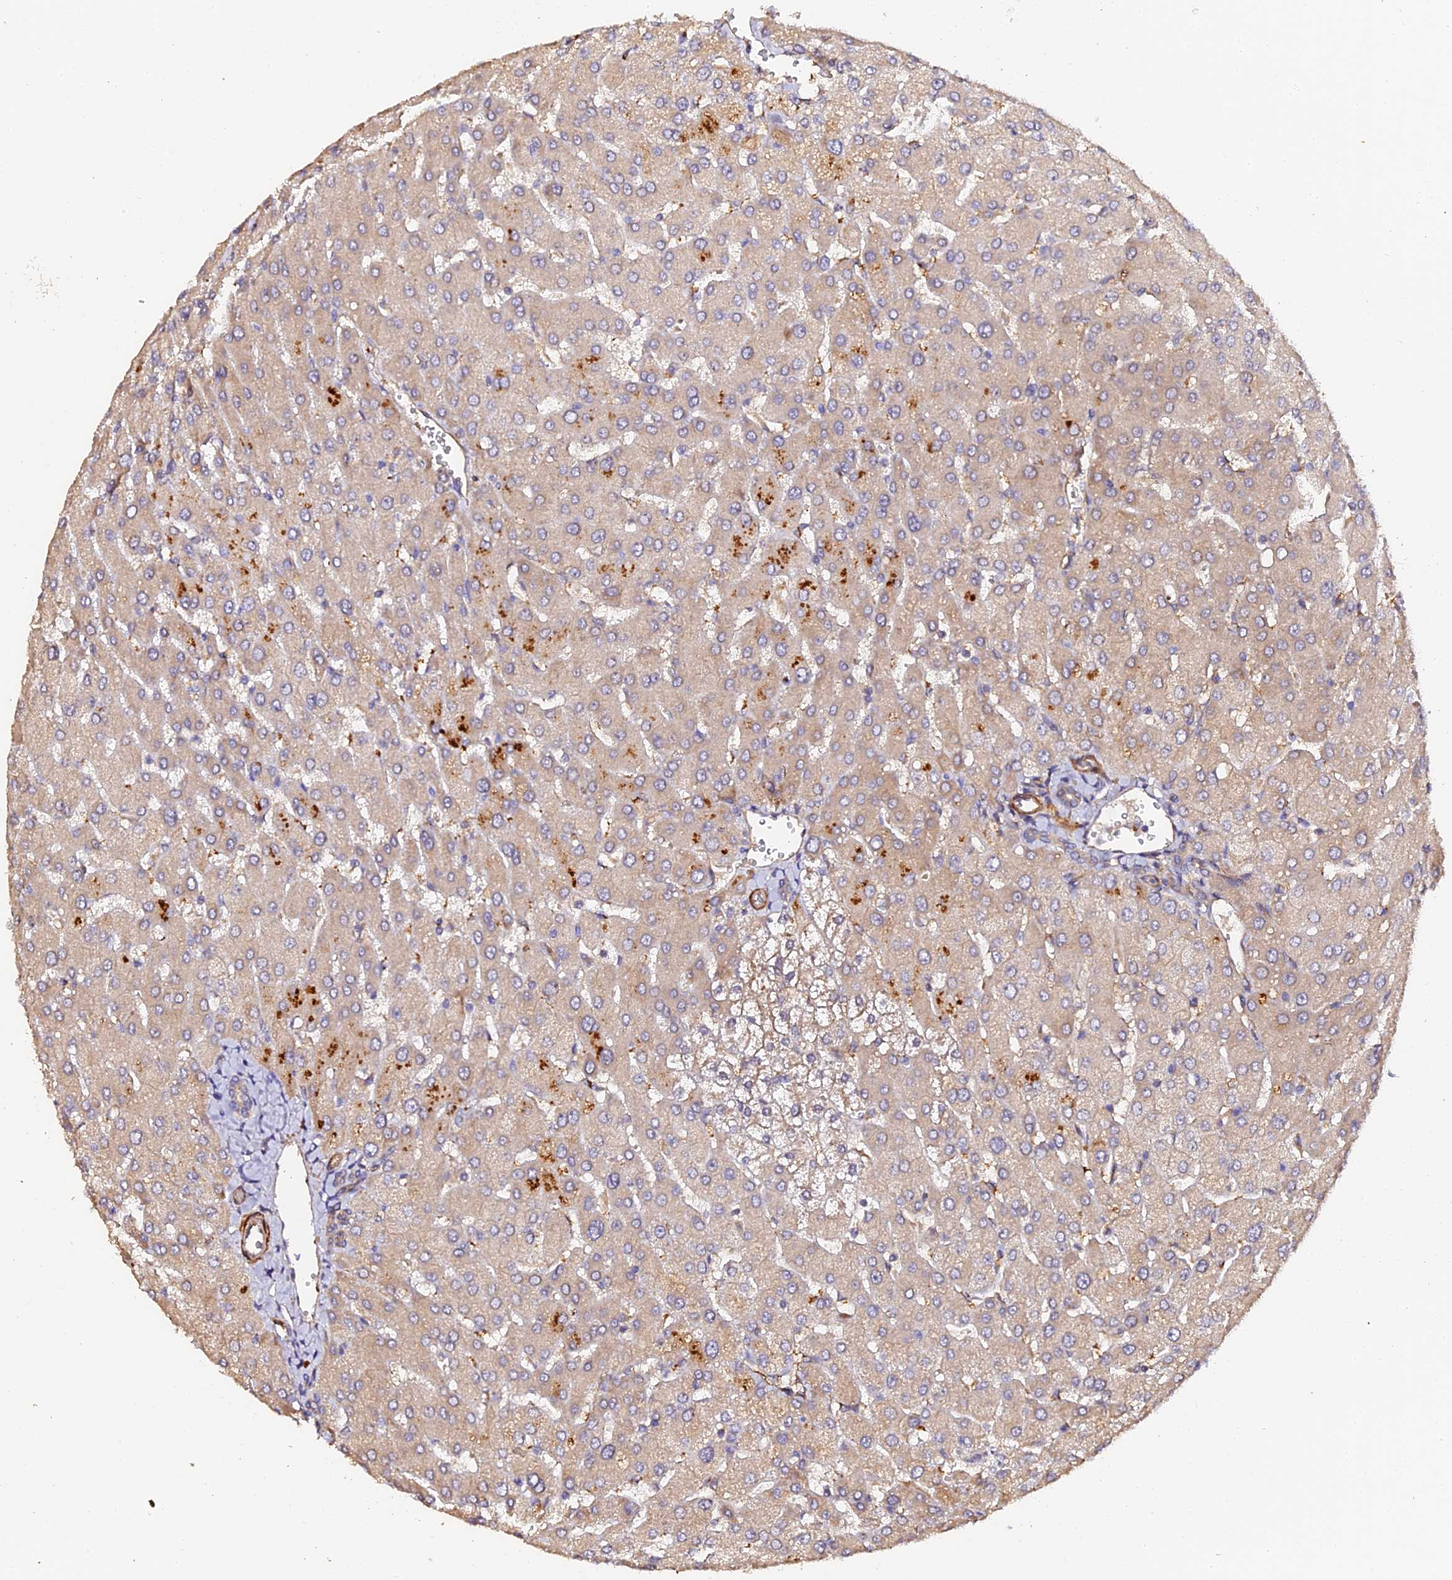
{"staining": {"intensity": "weak", "quantity": "25%-75%", "location": "cytoplasmic/membranous"}, "tissue": "liver", "cell_type": "Cholangiocytes", "image_type": "normal", "snomed": [{"axis": "morphology", "description": "Normal tissue, NOS"}, {"axis": "topography", "description": "Liver"}], "caption": "Liver stained with DAB IHC demonstrates low levels of weak cytoplasmic/membranous positivity in approximately 25%-75% of cholangiocytes. (Stains: DAB (3,3'-diaminobenzidine) in brown, nuclei in blue, Microscopy: brightfield microscopy at high magnification).", "gene": "TDO2", "patient": {"sex": "male", "age": 55}}